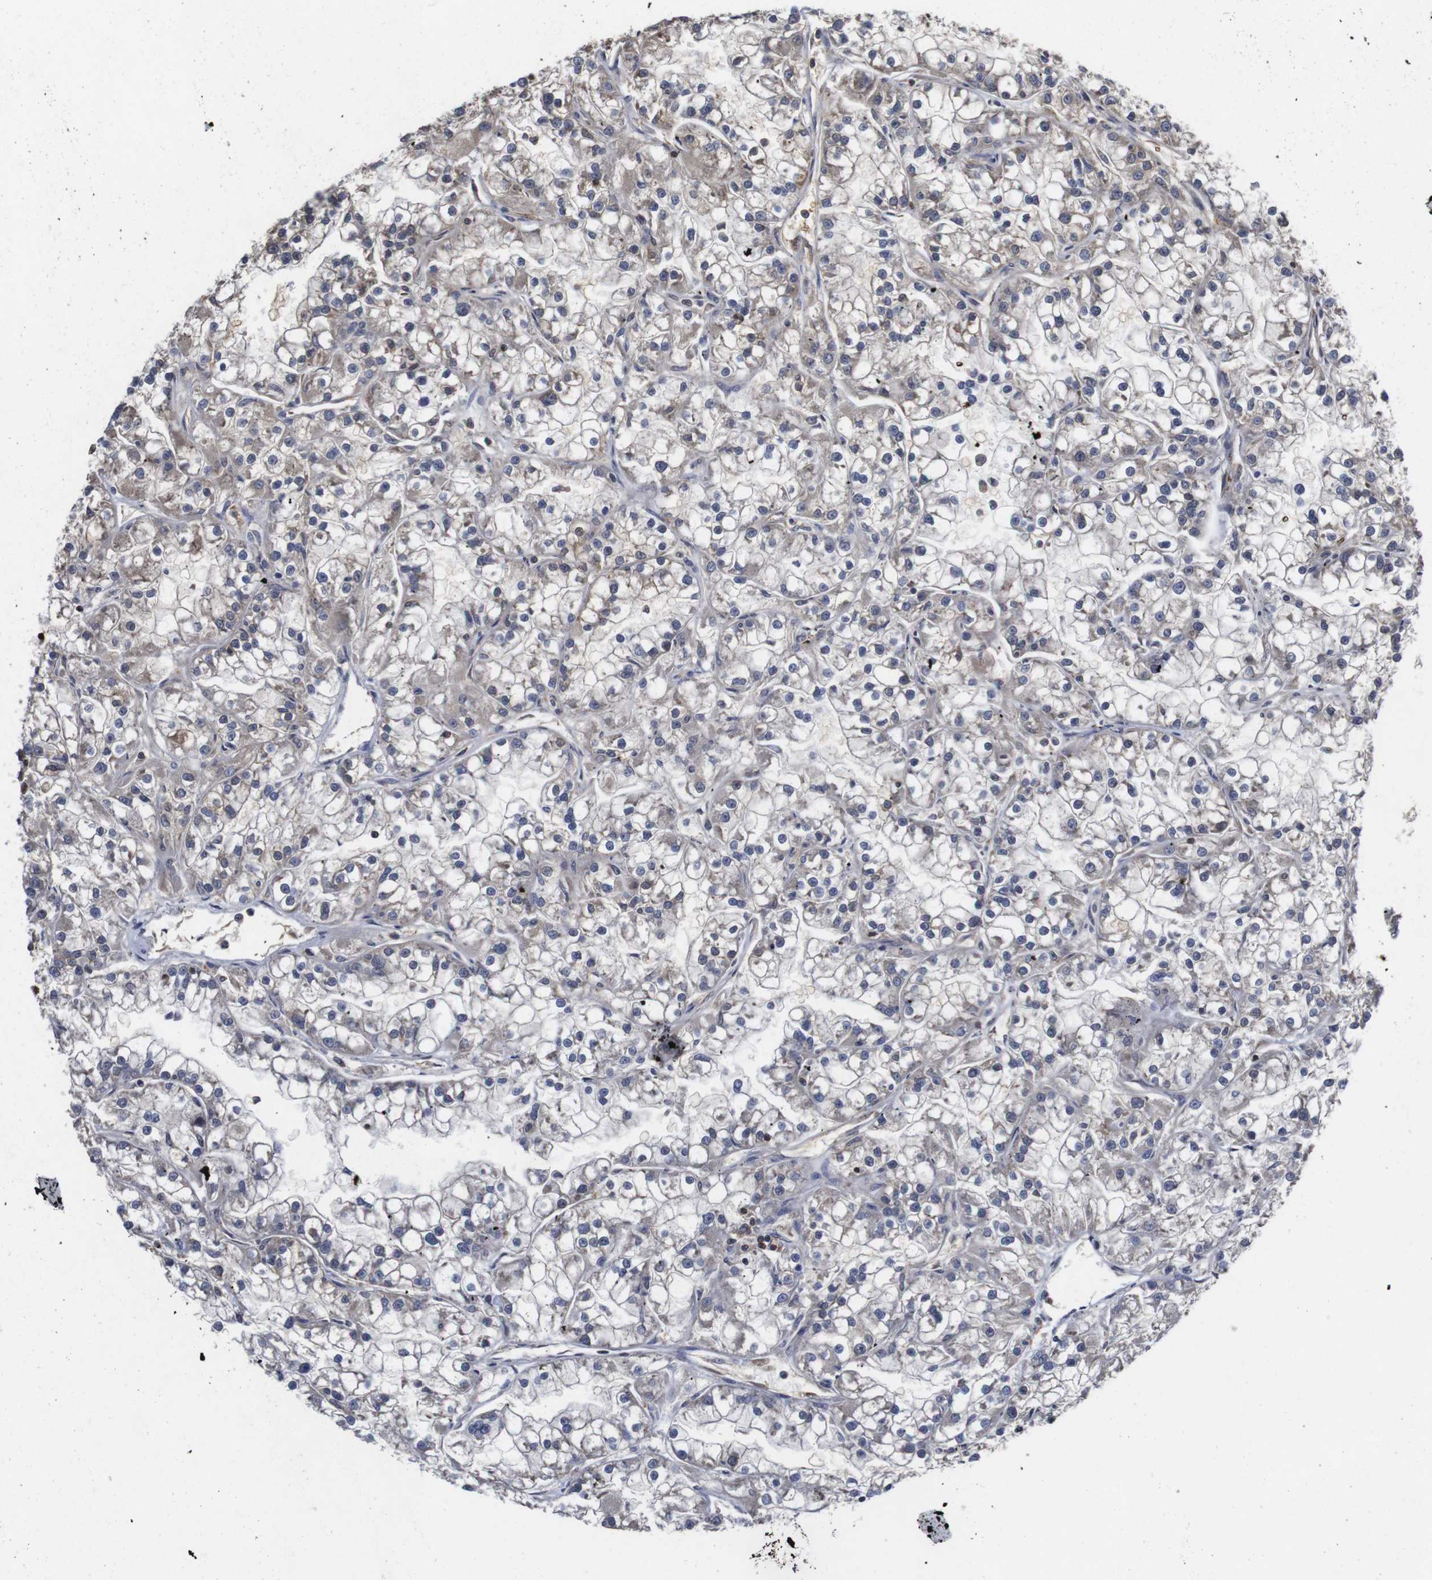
{"staining": {"intensity": "weak", "quantity": "25%-75%", "location": "cytoplasmic/membranous"}, "tissue": "renal cancer", "cell_type": "Tumor cells", "image_type": "cancer", "snomed": [{"axis": "morphology", "description": "Adenocarcinoma, NOS"}, {"axis": "topography", "description": "Kidney"}], "caption": "Renal adenocarcinoma stained for a protein (brown) demonstrates weak cytoplasmic/membranous positive positivity in approximately 25%-75% of tumor cells.", "gene": "SUMO3", "patient": {"sex": "female", "age": 52}}